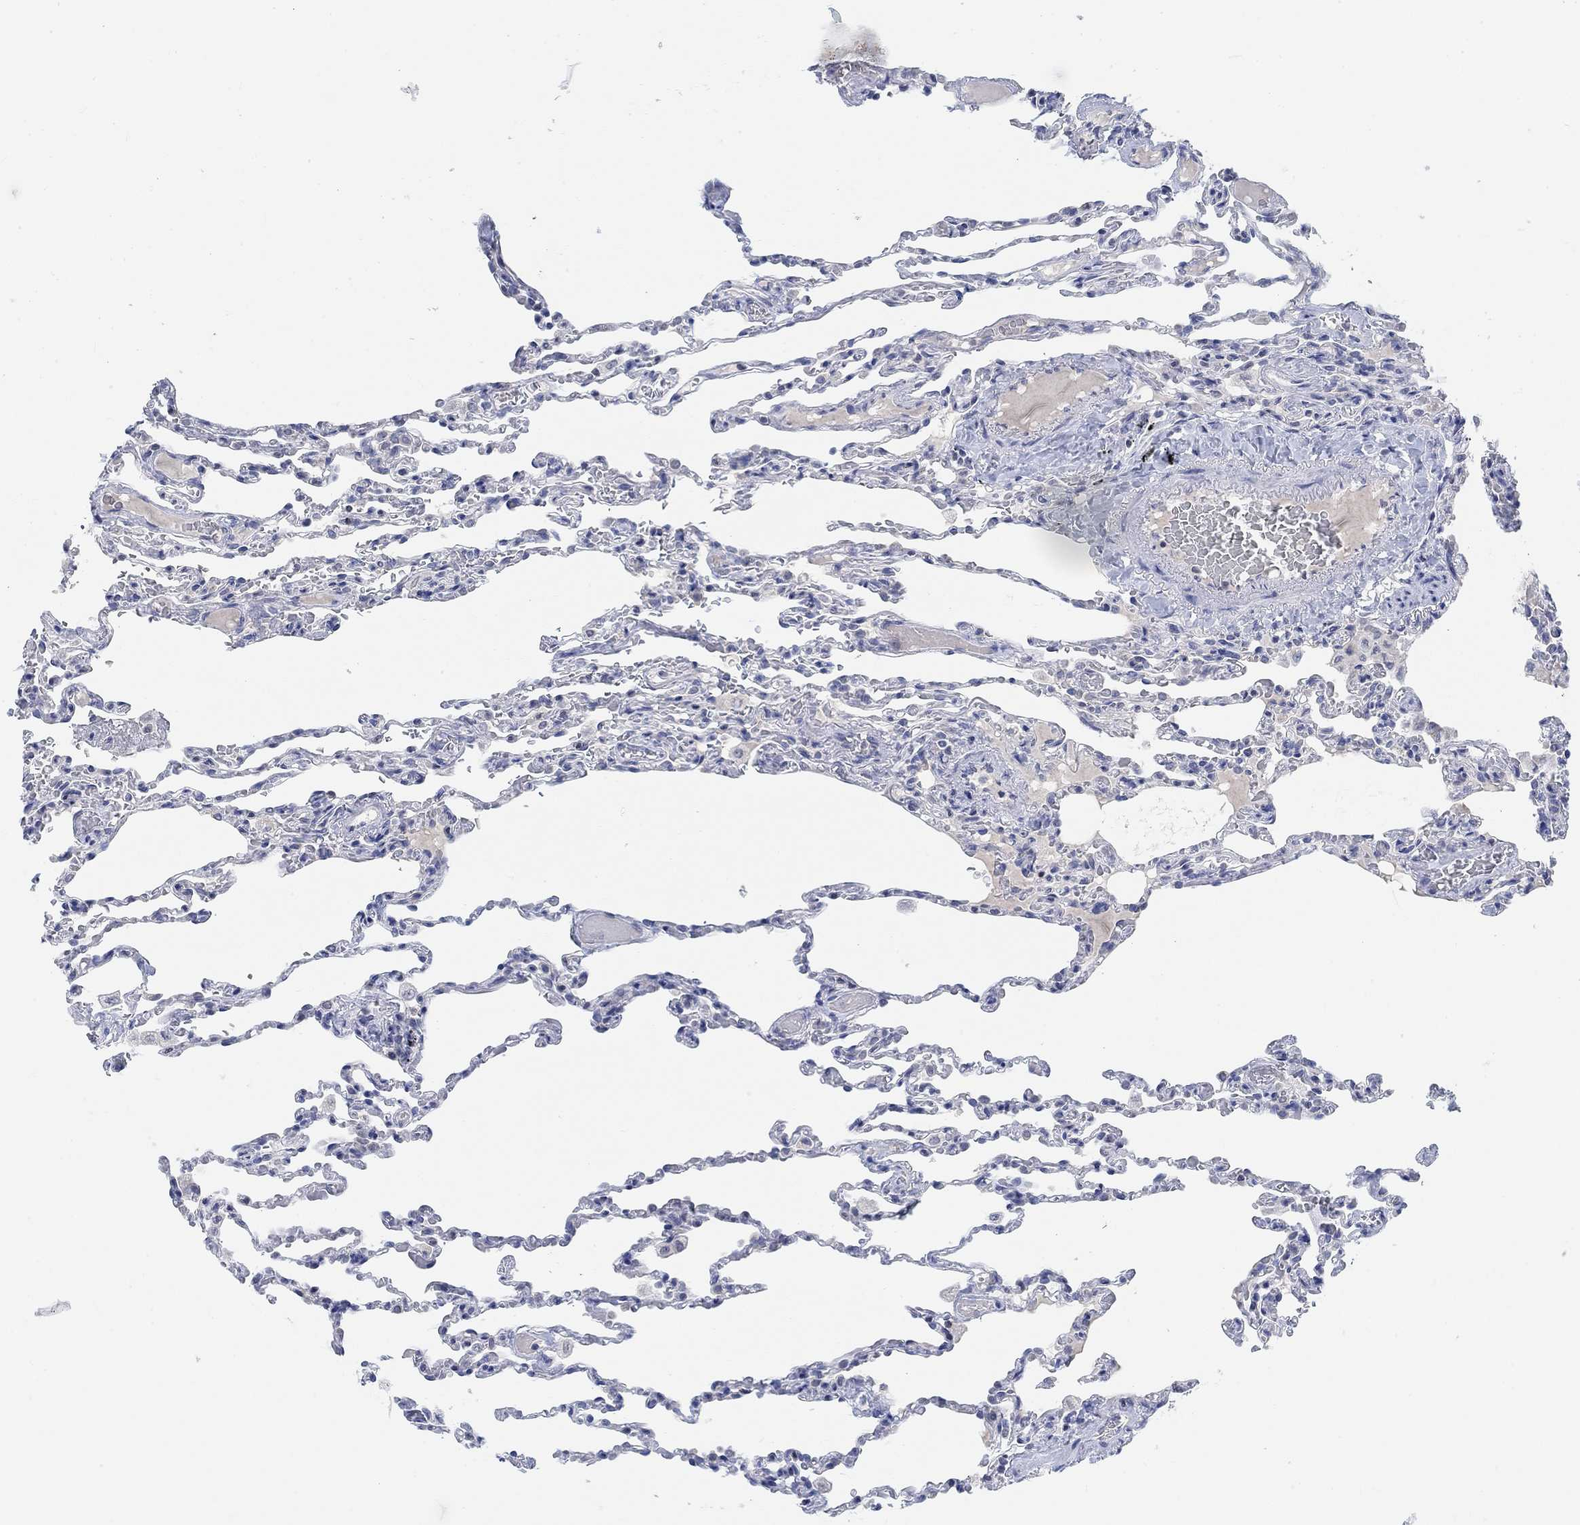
{"staining": {"intensity": "negative", "quantity": "none", "location": "none"}, "tissue": "lung", "cell_type": "Alveolar cells", "image_type": "normal", "snomed": [{"axis": "morphology", "description": "Normal tissue, NOS"}, {"axis": "topography", "description": "Lung"}], "caption": "This is a photomicrograph of immunohistochemistry staining of normal lung, which shows no positivity in alveolar cells. (DAB (3,3'-diaminobenzidine) immunohistochemistry (IHC), high magnification).", "gene": "ATP6V1E2", "patient": {"sex": "female", "age": 43}}